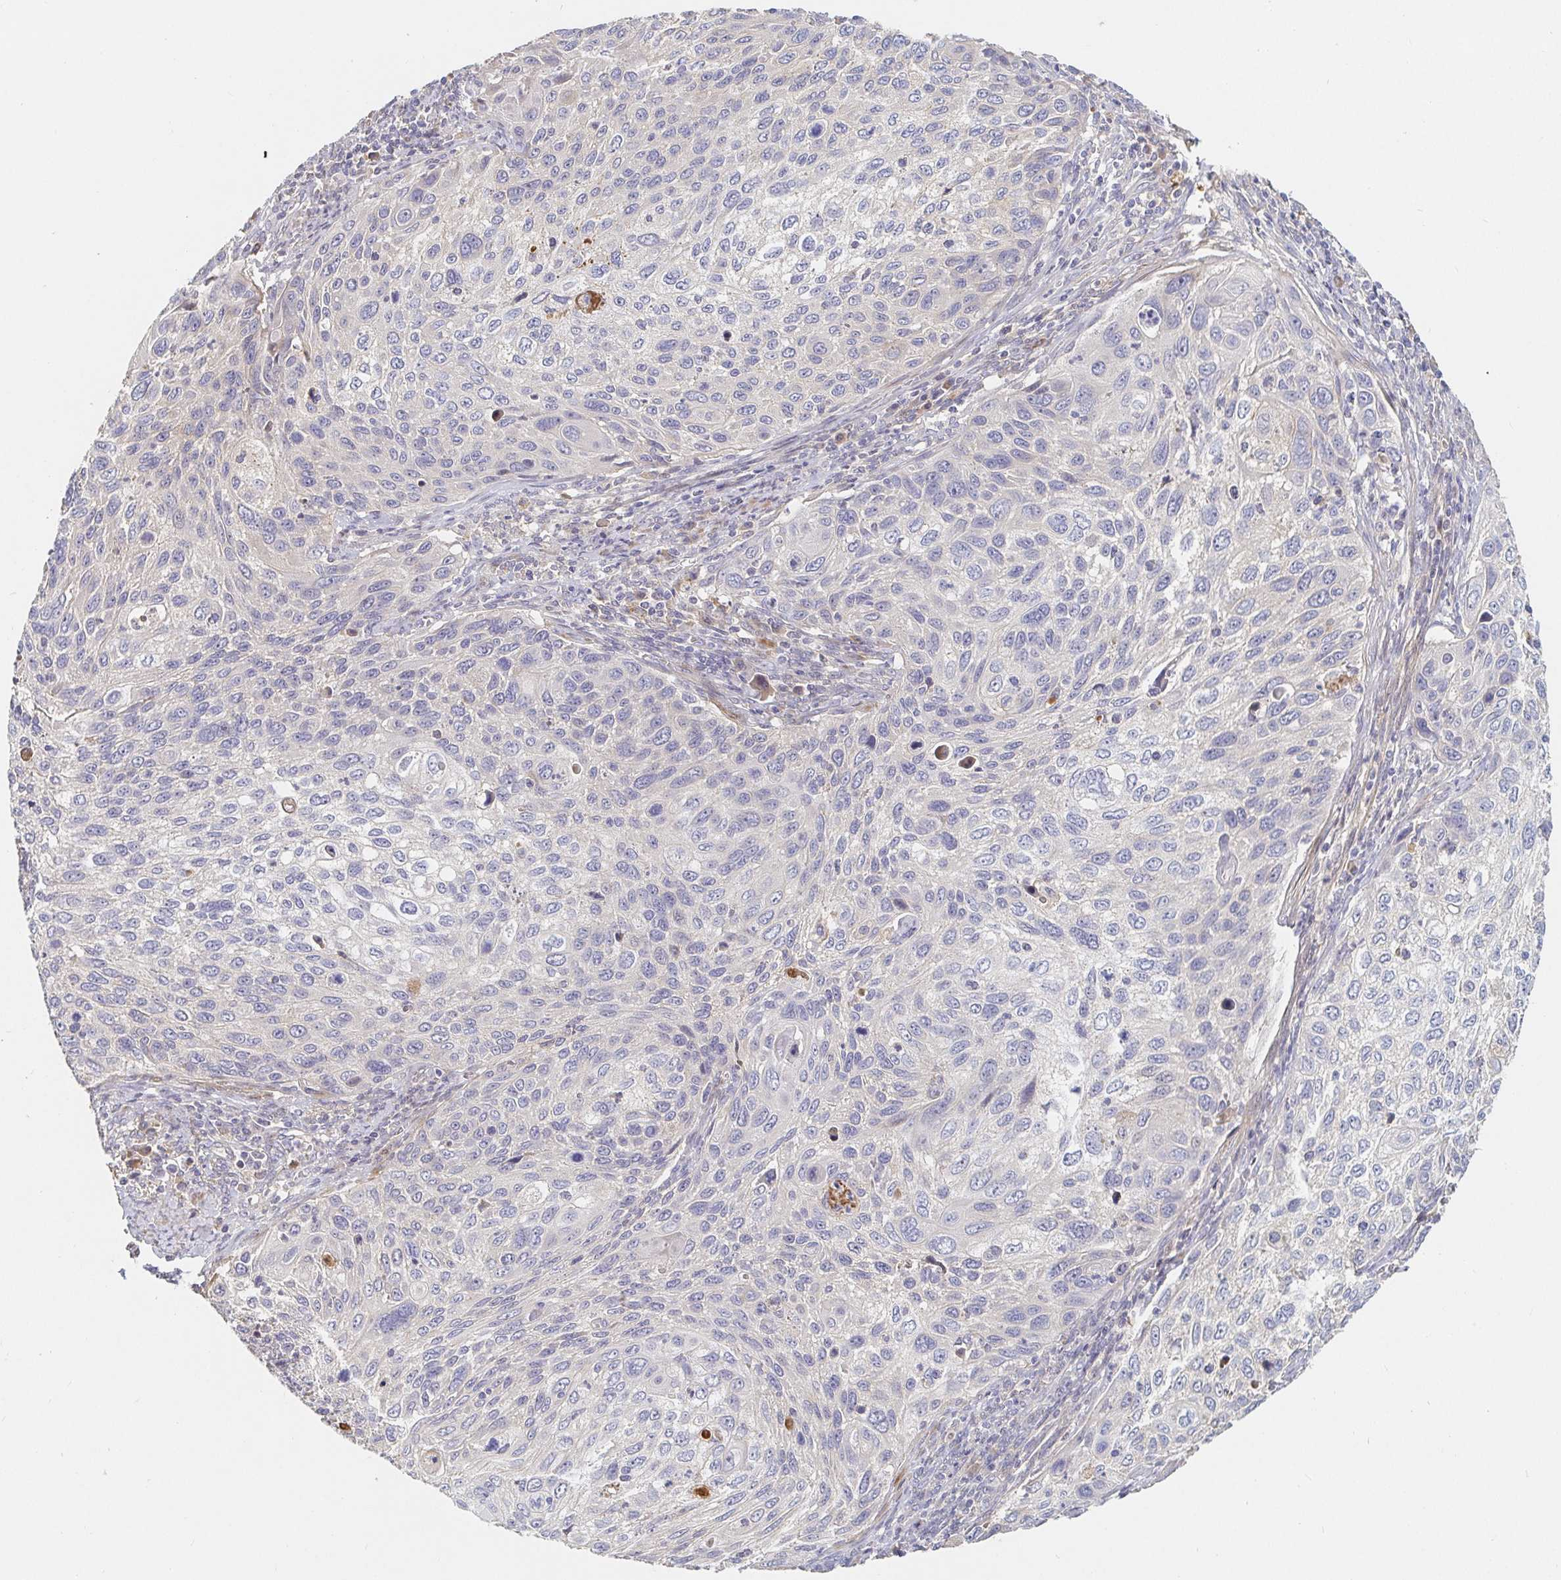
{"staining": {"intensity": "negative", "quantity": "none", "location": "none"}, "tissue": "cervical cancer", "cell_type": "Tumor cells", "image_type": "cancer", "snomed": [{"axis": "morphology", "description": "Squamous cell carcinoma, NOS"}, {"axis": "topography", "description": "Cervix"}], "caption": "Tumor cells are negative for protein expression in human cervical cancer (squamous cell carcinoma).", "gene": "NME9", "patient": {"sex": "female", "age": 70}}